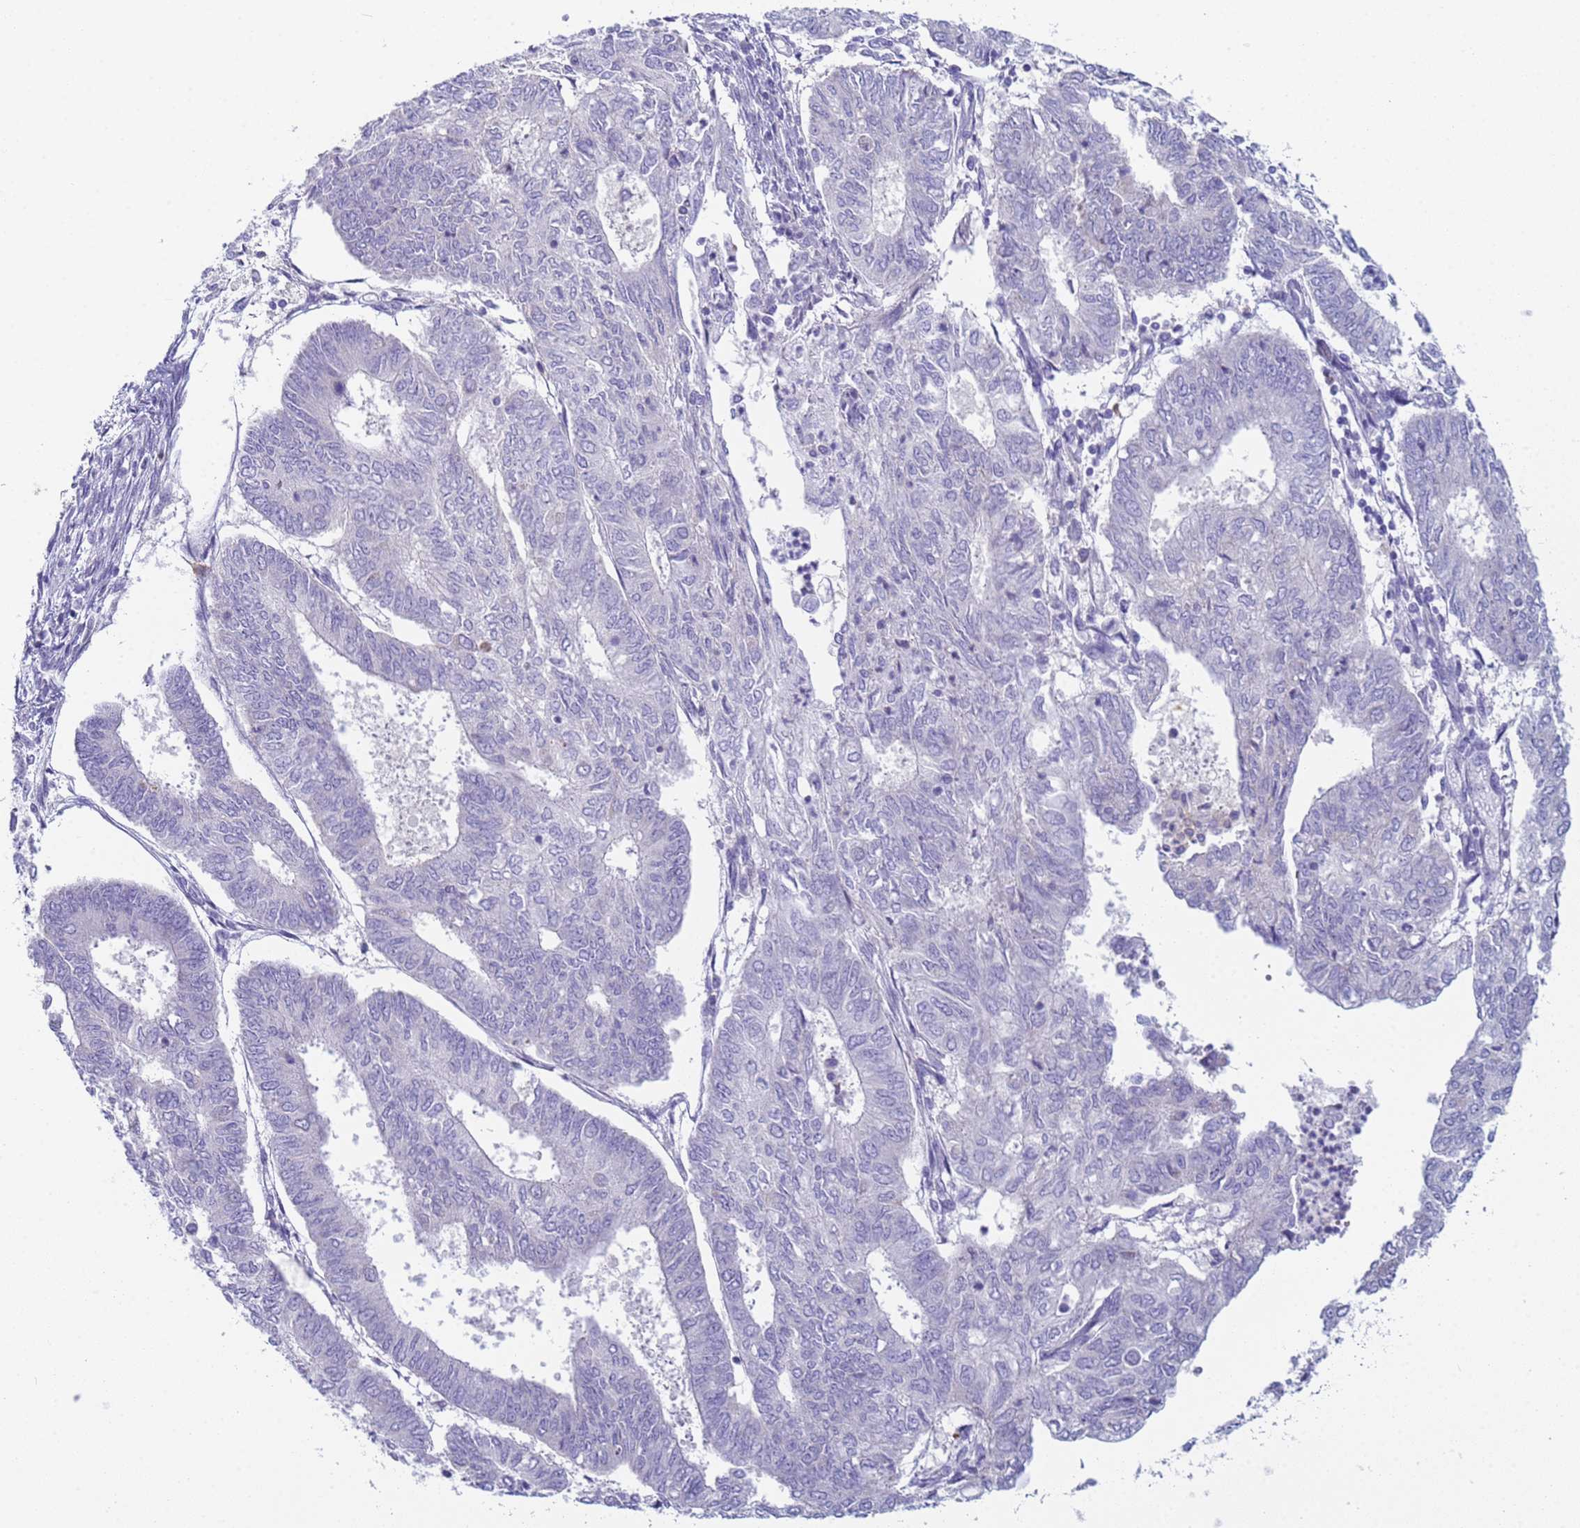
{"staining": {"intensity": "negative", "quantity": "none", "location": "none"}, "tissue": "endometrial cancer", "cell_type": "Tumor cells", "image_type": "cancer", "snomed": [{"axis": "morphology", "description": "Adenocarcinoma, NOS"}, {"axis": "topography", "description": "Endometrium"}], "caption": "Endometrial adenocarcinoma was stained to show a protein in brown. There is no significant positivity in tumor cells.", "gene": "CR1", "patient": {"sex": "female", "age": 68}}